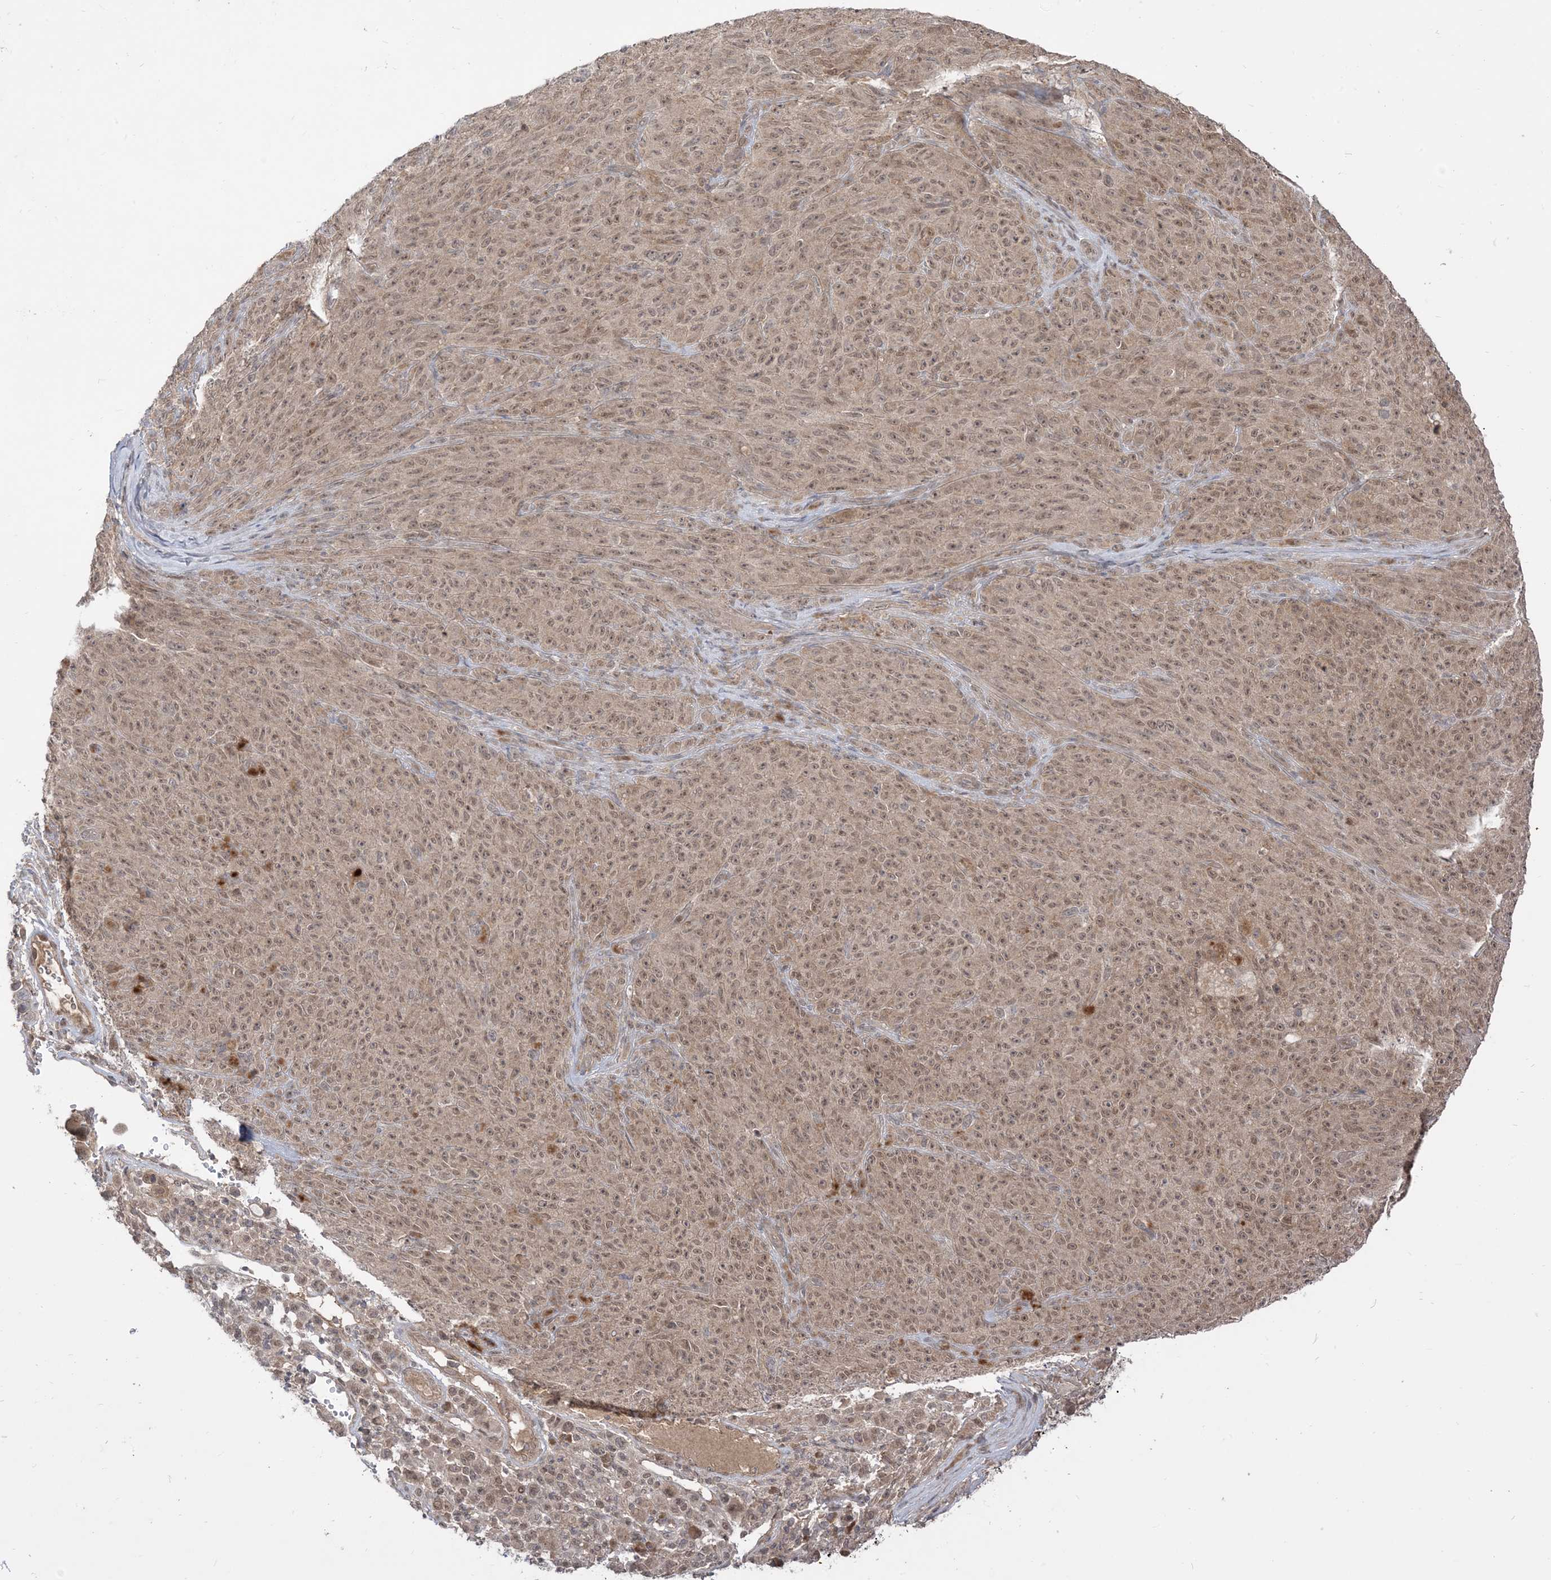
{"staining": {"intensity": "weak", "quantity": ">75%", "location": "cytoplasmic/membranous,nuclear"}, "tissue": "melanoma", "cell_type": "Tumor cells", "image_type": "cancer", "snomed": [{"axis": "morphology", "description": "Malignant melanoma, NOS"}, {"axis": "topography", "description": "Skin"}], "caption": "This micrograph demonstrates melanoma stained with IHC to label a protein in brown. The cytoplasmic/membranous and nuclear of tumor cells show weak positivity for the protein. Nuclei are counter-stained blue.", "gene": "TBCC", "patient": {"sex": "female", "age": 82}}